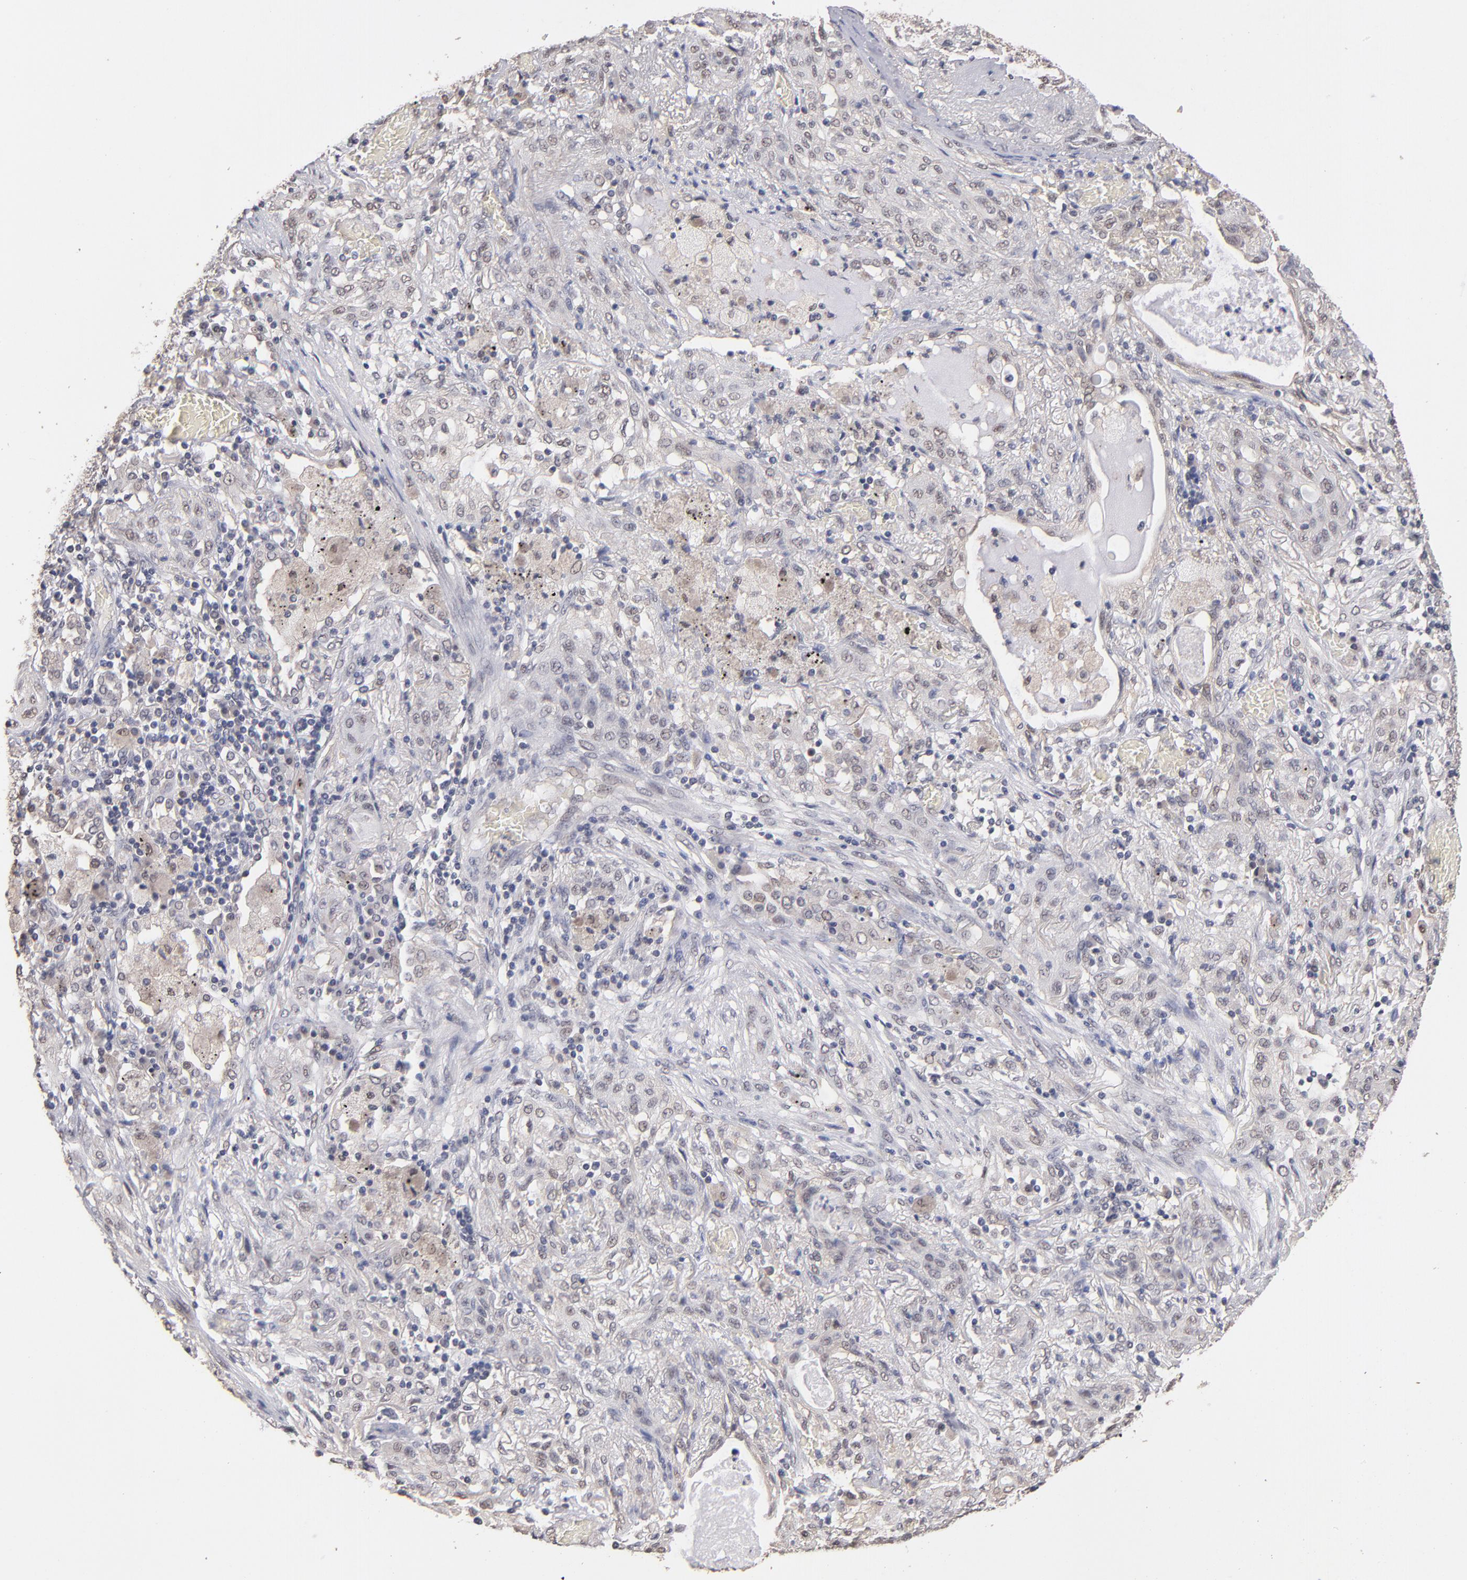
{"staining": {"intensity": "negative", "quantity": "none", "location": "none"}, "tissue": "lung cancer", "cell_type": "Tumor cells", "image_type": "cancer", "snomed": [{"axis": "morphology", "description": "Squamous cell carcinoma, NOS"}, {"axis": "topography", "description": "Lung"}], "caption": "Lung cancer stained for a protein using immunohistochemistry exhibits no expression tumor cells.", "gene": "PSMD10", "patient": {"sex": "female", "age": 47}}